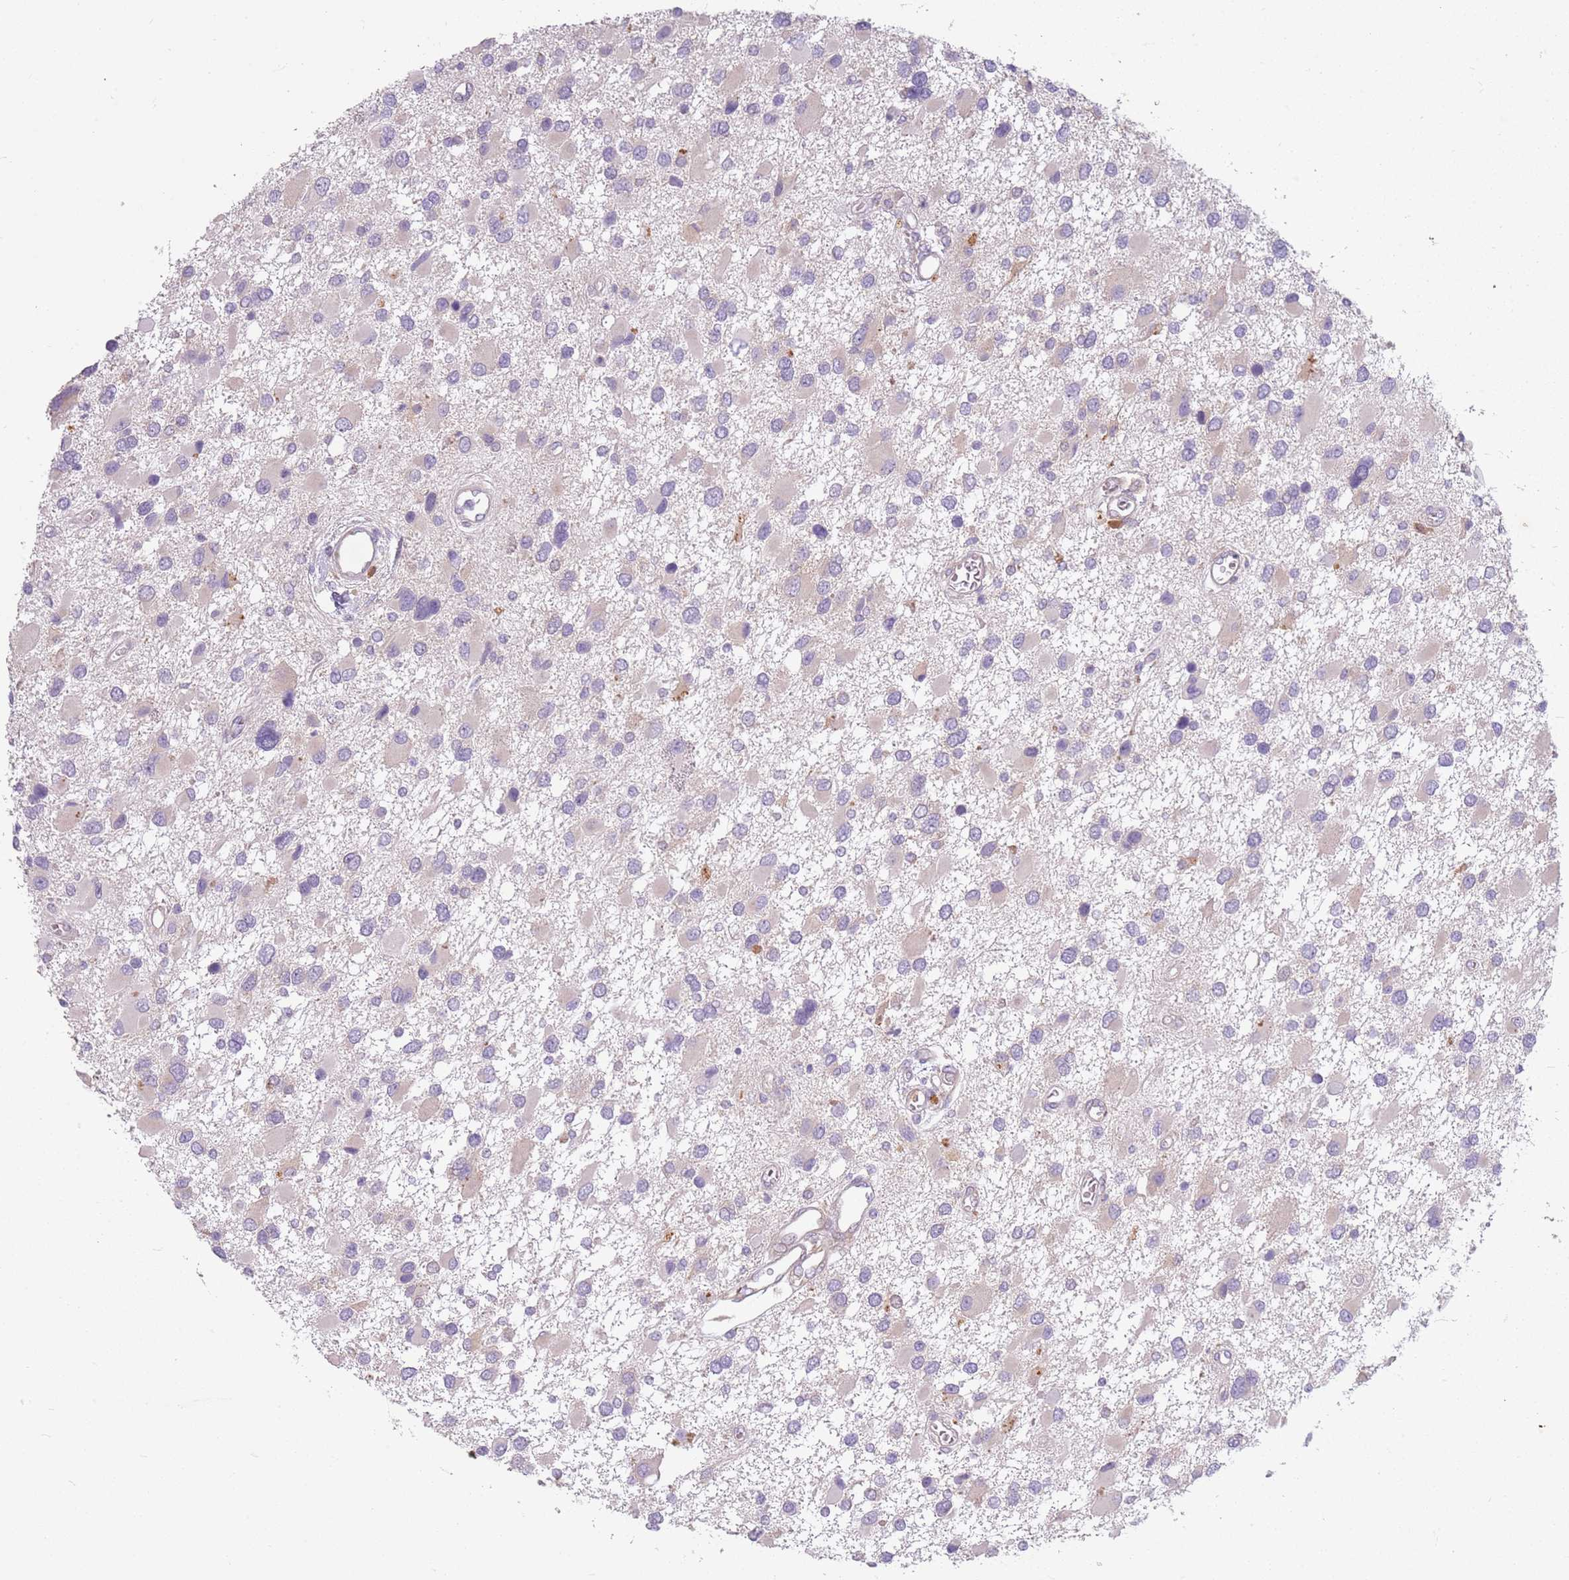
{"staining": {"intensity": "negative", "quantity": "none", "location": "none"}, "tissue": "glioma", "cell_type": "Tumor cells", "image_type": "cancer", "snomed": [{"axis": "morphology", "description": "Glioma, malignant, High grade"}, {"axis": "topography", "description": "Brain"}], "caption": "IHC image of human glioma stained for a protein (brown), which shows no staining in tumor cells.", "gene": "RPS28", "patient": {"sex": "male", "age": 53}}